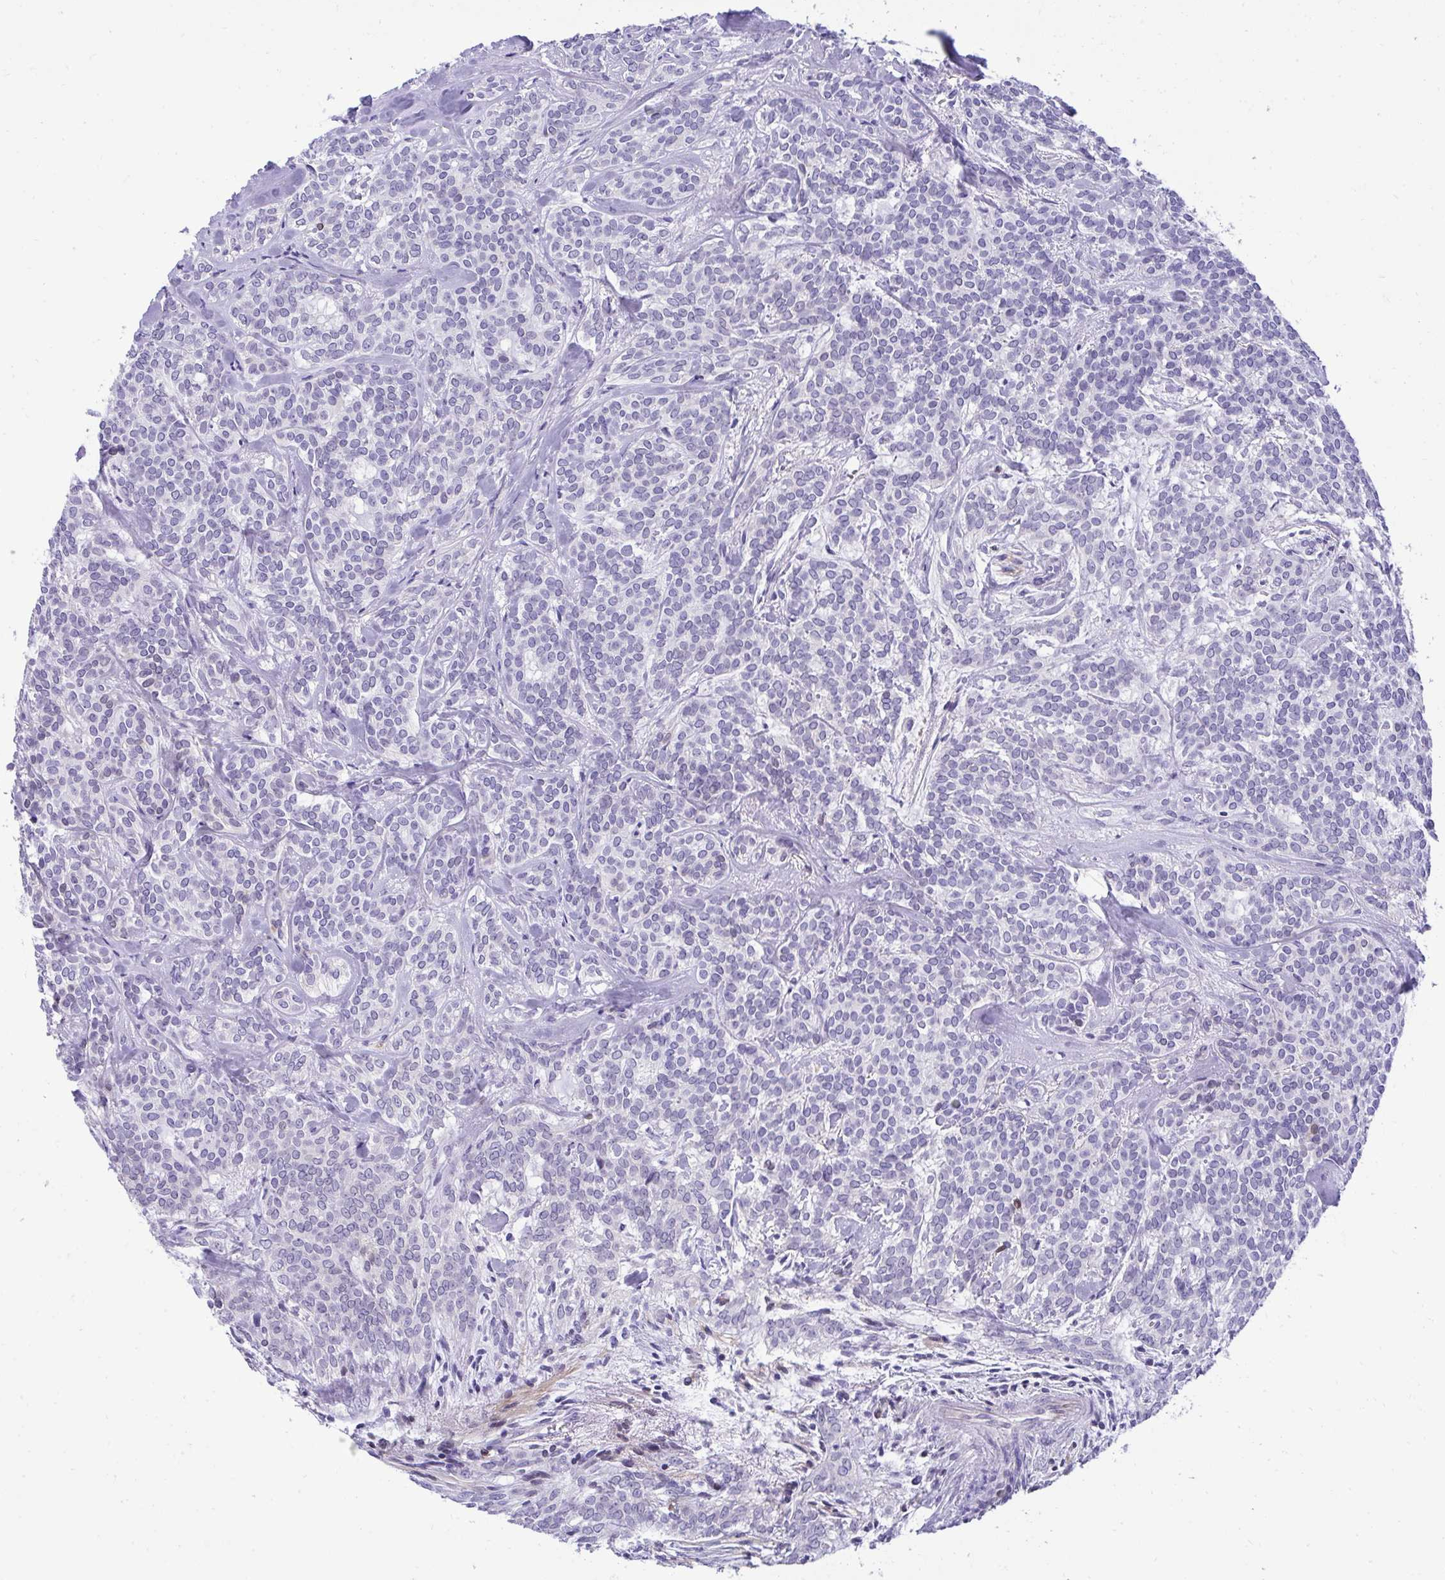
{"staining": {"intensity": "negative", "quantity": "none", "location": "none"}, "tissue": "head and neck cancer", "cell_type": "Tumor cells", "image_type": "cancer", "snomed": [{"axis": "morphology", "description": "Adenocarcinoma, NOS"}, {"axis": "topography", "description": "Head-Neck"}], "caption": "Tumor cells are negative for brown protein staining in head and neck adenocarcinoma.", "gene": "PGM2L1", "patient": {"sex": "female", "age": 57}}